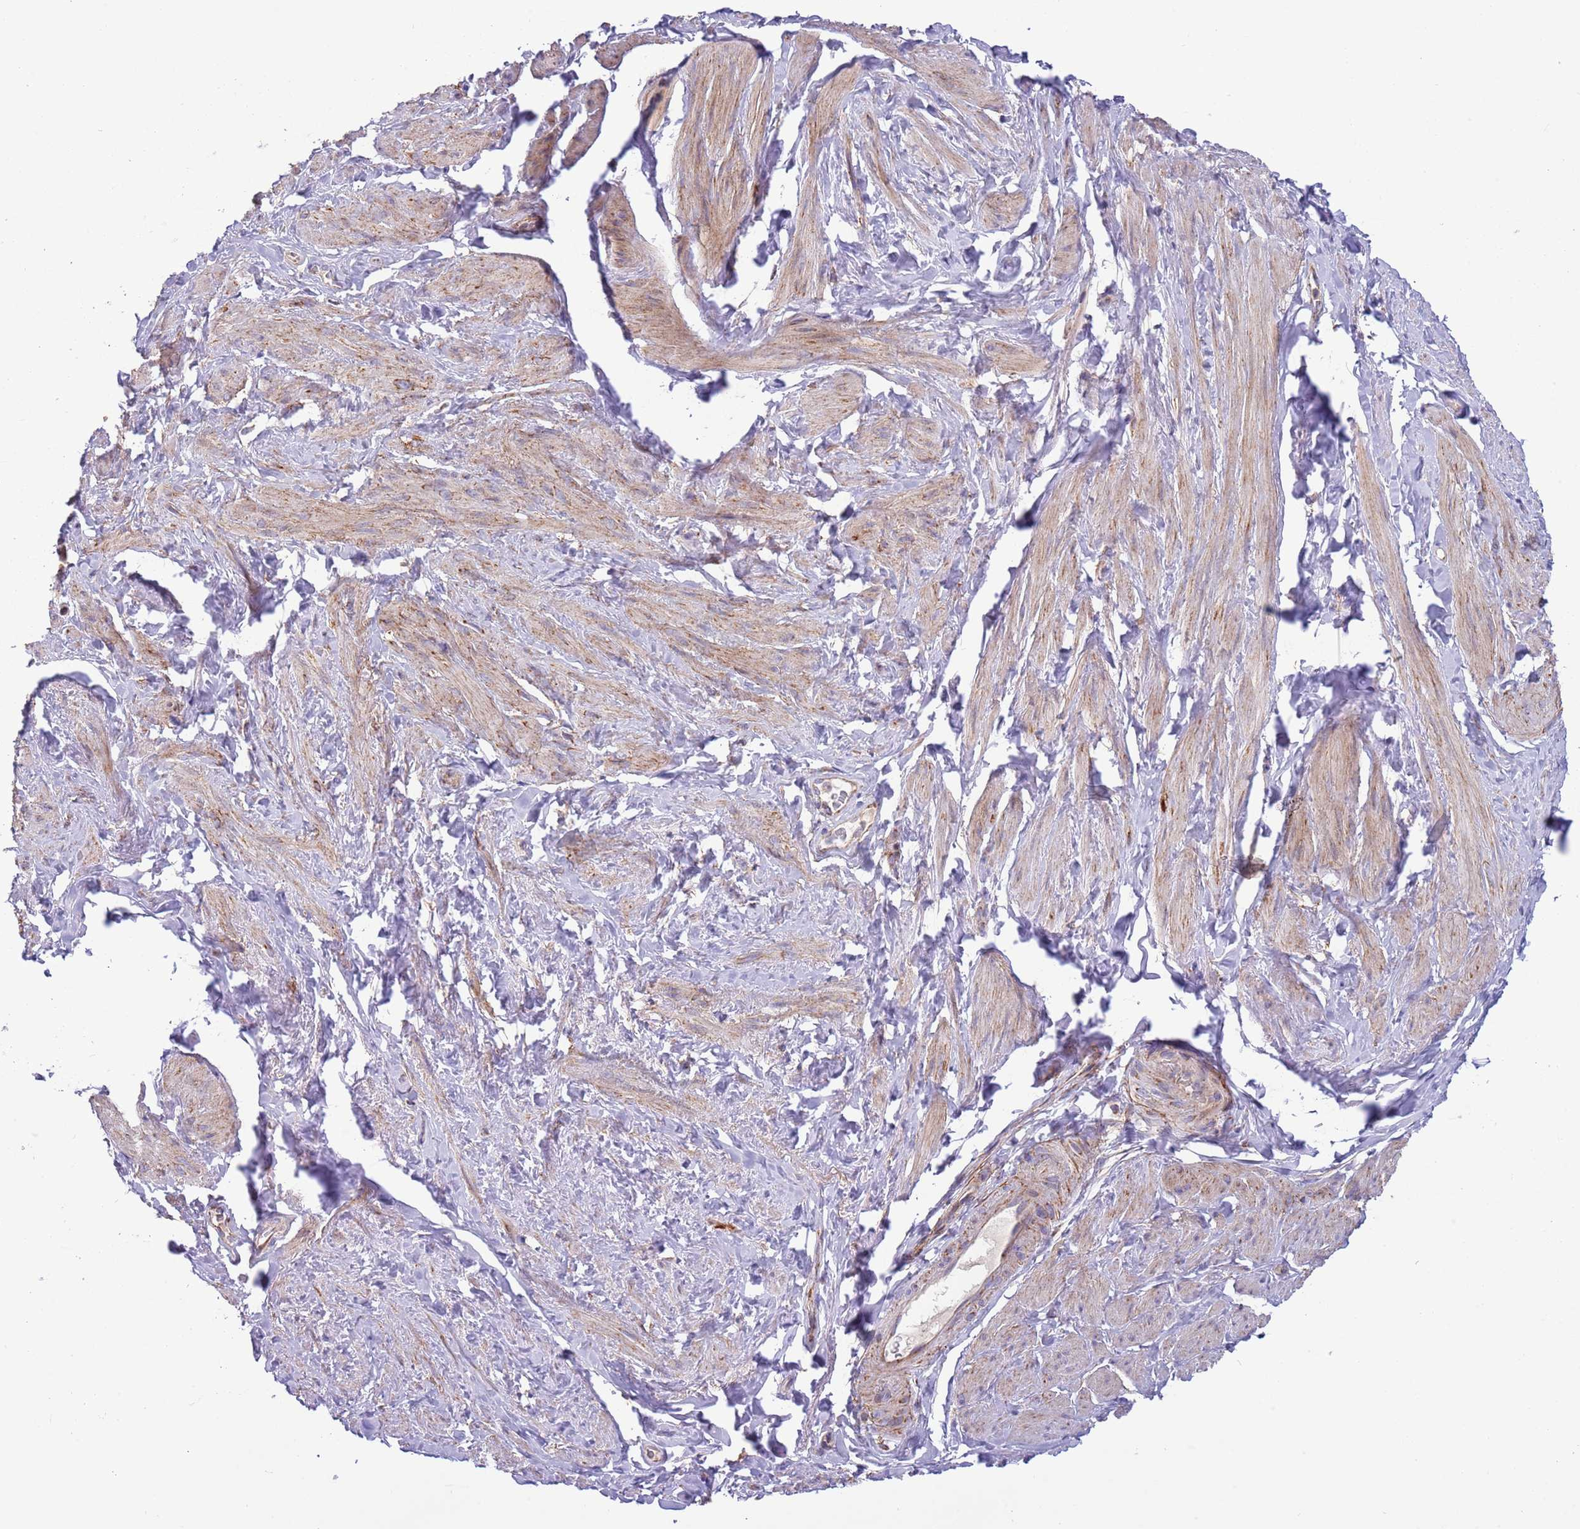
{"staining": {"intensity": "moderate", "quantity": "<25%", "location": "cytoplasmic/membranous"}, "tissue": "smooth muscle", "cell_type": "Smooth muscle cells", "image_type": "normal", "snomed": [{"axis": "morphology", "description": "Normal tissue, NOS"}, {"axis": "topography", "description": "Smooth muscle"}, {"axis": "topography", "description": "Peripheral nerve tissue"}], "caption": "Smooth muscle cells display moderate cytoplasmic/membranous positivity in approximately <25% of cells in benign smooth muscle.", "gene": "IRS4", "patient": {"sex": "male", "age": 69}}